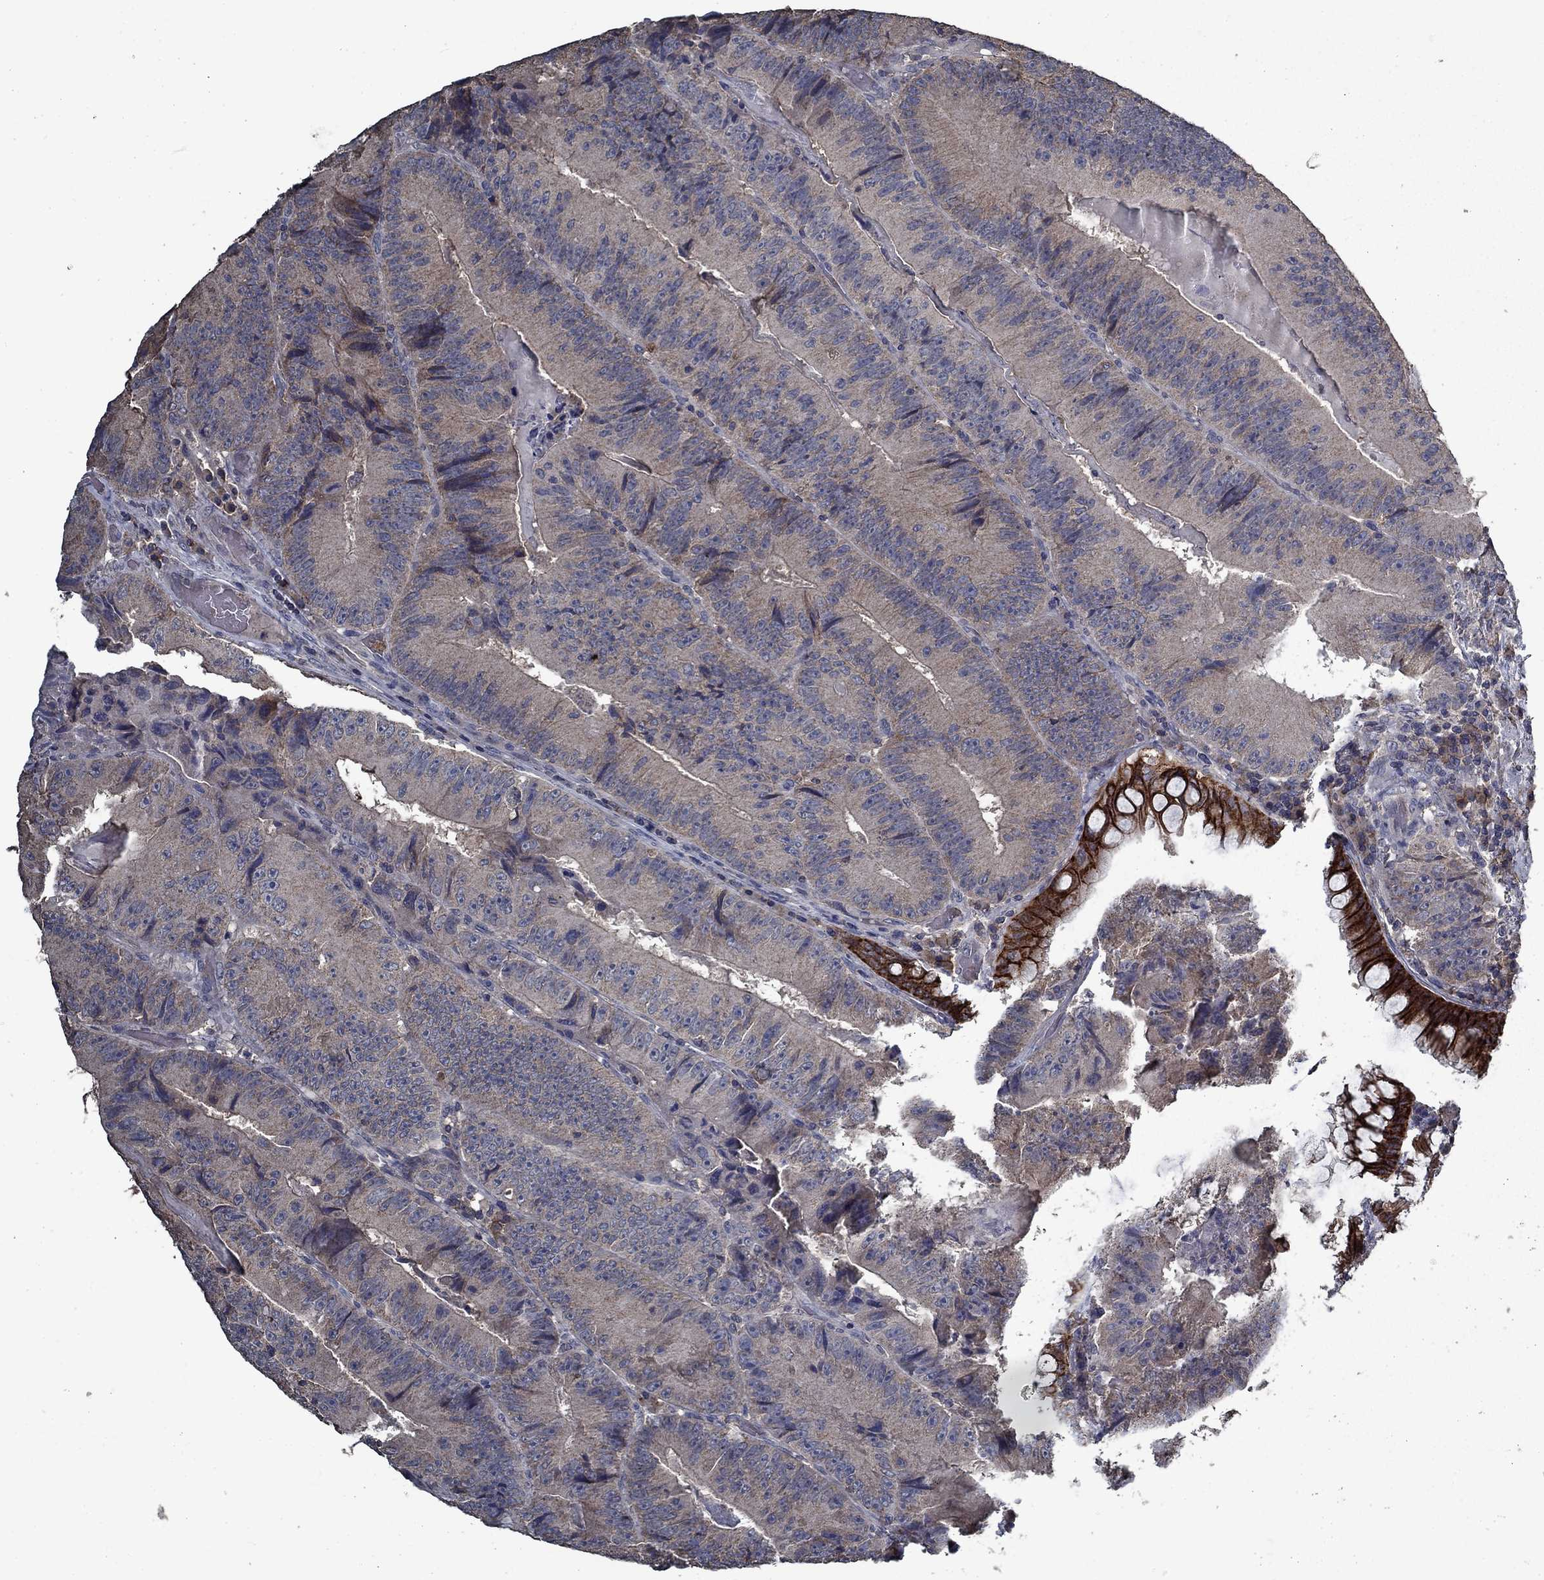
{"staining": {"intensity": "strong", "quantity": "<25%", "location": "cytoplasmic/membranous"}, "tissue": "colorectal cancer", "cell_type": "Tumor cells", "image_type": "cancer", "snomed": [{"axis": "morphology", "description": "Adenocarcinoma, NOS"}, {"axis": "topography", "description": "Colon"}], "caption": "This photomicrograph reveals immunohistochemistry (IHC) staining of adenocarcinoma (colorectal), with medium strong cytoplasmic/membranous staining in approximately <25% of tumor cells.", "gene": "SLC44A1", "patient": {"sex": "female", "age": 86}}